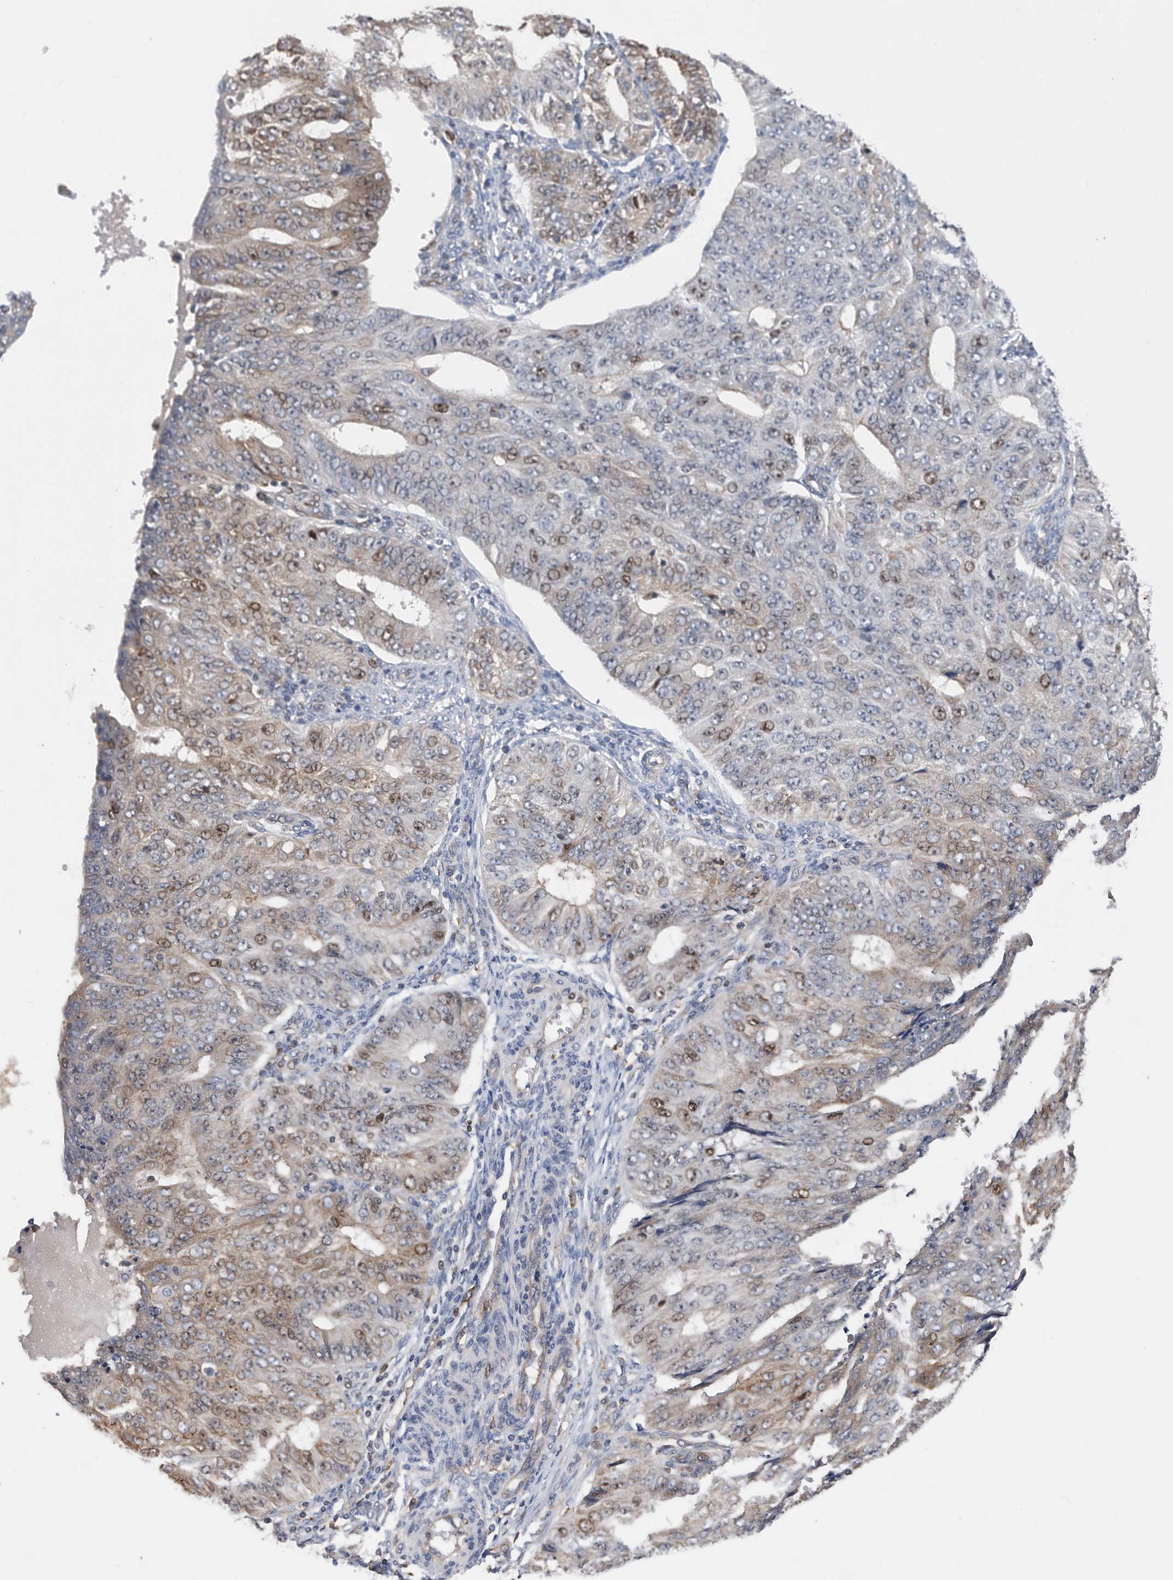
{"staining": {"intensity": "moderate", "quantity": ">75%", "location": "cytoplasmic/membranous,nuclear"}, "tissue": "endometrial cancer", "cell_type": "Tumor cells", "image_type": "cancer", "snomed": [{"axis": "morphology", "description": "Adenocarcinoma, NOS"}, {"axis": "topography", "description": "Endometrium"}], "caption": "Brown immunohistochemical staining in adenocarcinoma (endometrial) shows moderate cytoplasmic/membranous and nuclear positivity in about >75% of tumor cells.", "gene": "ATAD2", "patient": {"sex": "female", "age": 32}}